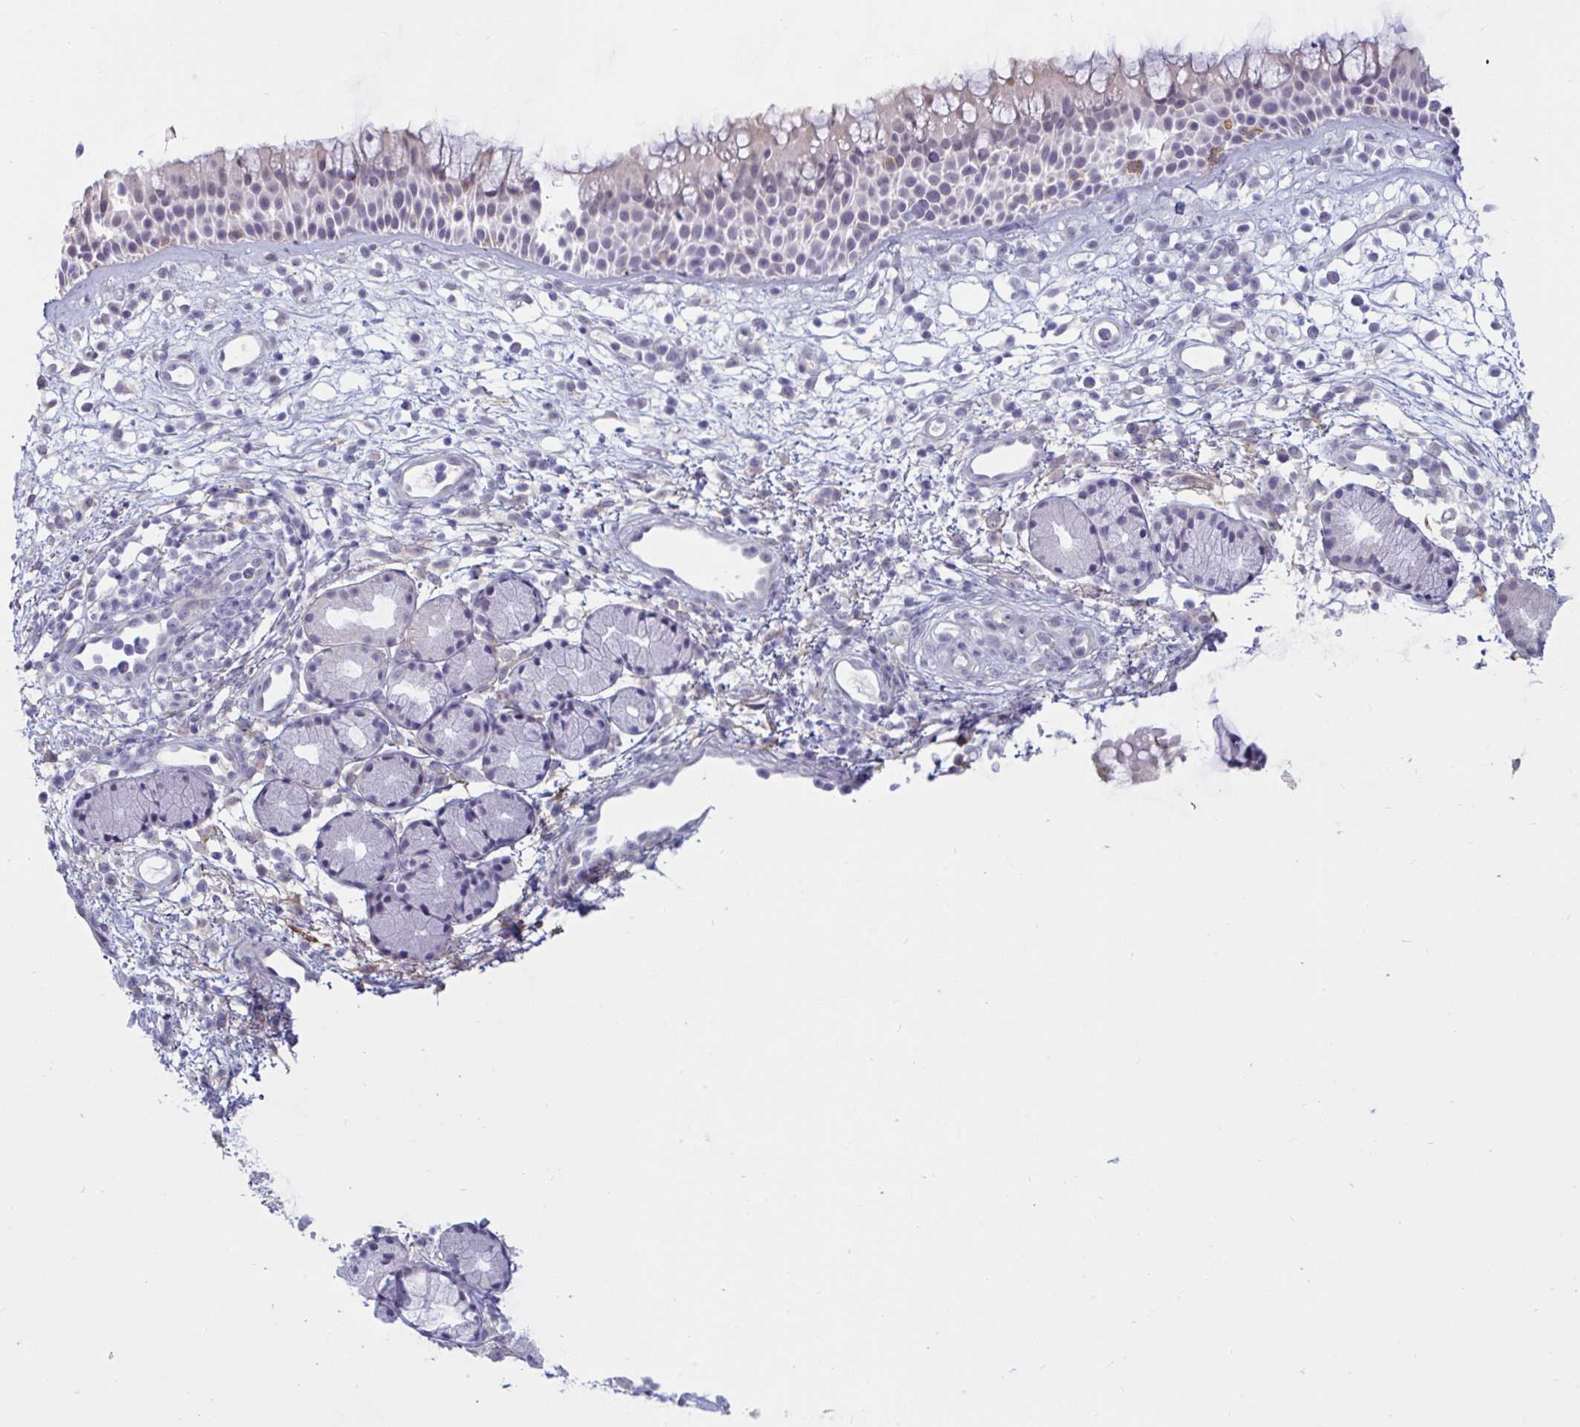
{"staining": {"intensity": "moderate", "quantity": "25%-75%", "location": "nuclear"}, "tissue": "nasopharynx", "cell_type": "Respiratory epithelial cells", "image_type": "normal", "snomed": [{"axis": "morphology", "description": "Normal tissue, NOS"}, {"axis": "topography", "description": "Nasopharynx"}], "caption": "DAB (3,3'-diaminobenzidine) immunohistochemical staining of benign human nasopharynx displays moderate nuclear protein expression in approximately 25%-75% of respiratory epithelial cells.", "gene": "TCEAL8", "patient": {"sex": "female", "age": 70}}